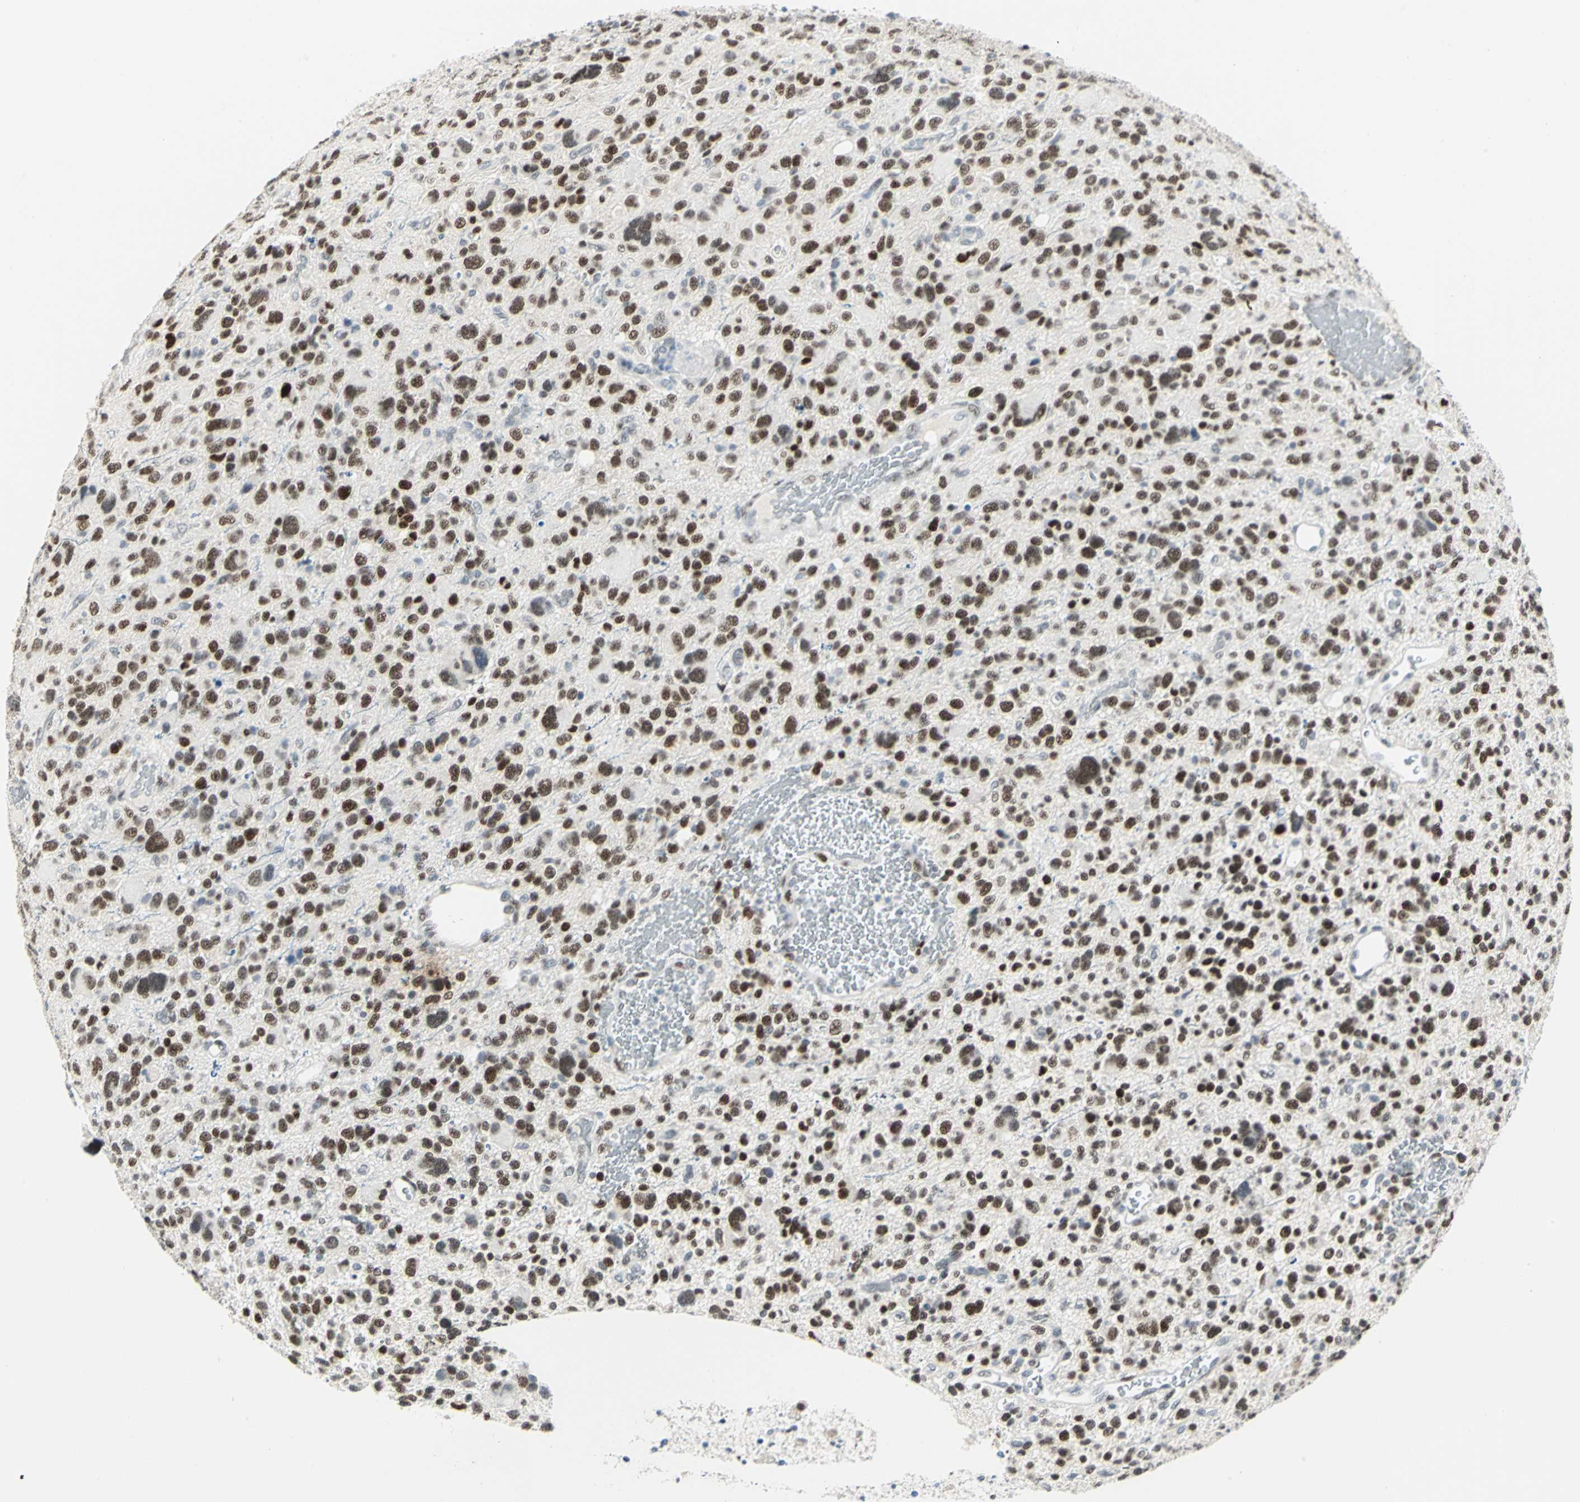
{"staining": {"intensity": "strong", "quantity": ">75%", "location": "nuclear"}, "tissue": "glioma", "cell_type": "Tumor cells", "image_type": "cancer", "snomed": [{"axis": "morphology", "description": "Glioma, malignant, High grade"}, {"axis": "topography", "description": "Brain"}], "caption": "A high-resolution photomicrograph shows immunohistochemistry (IHC) staining of glioma, which displays strong nuclear expression in about >75% of tumor cells.", "gene": "MEIS2", "patient": {"sex": "male", "age": 48}}